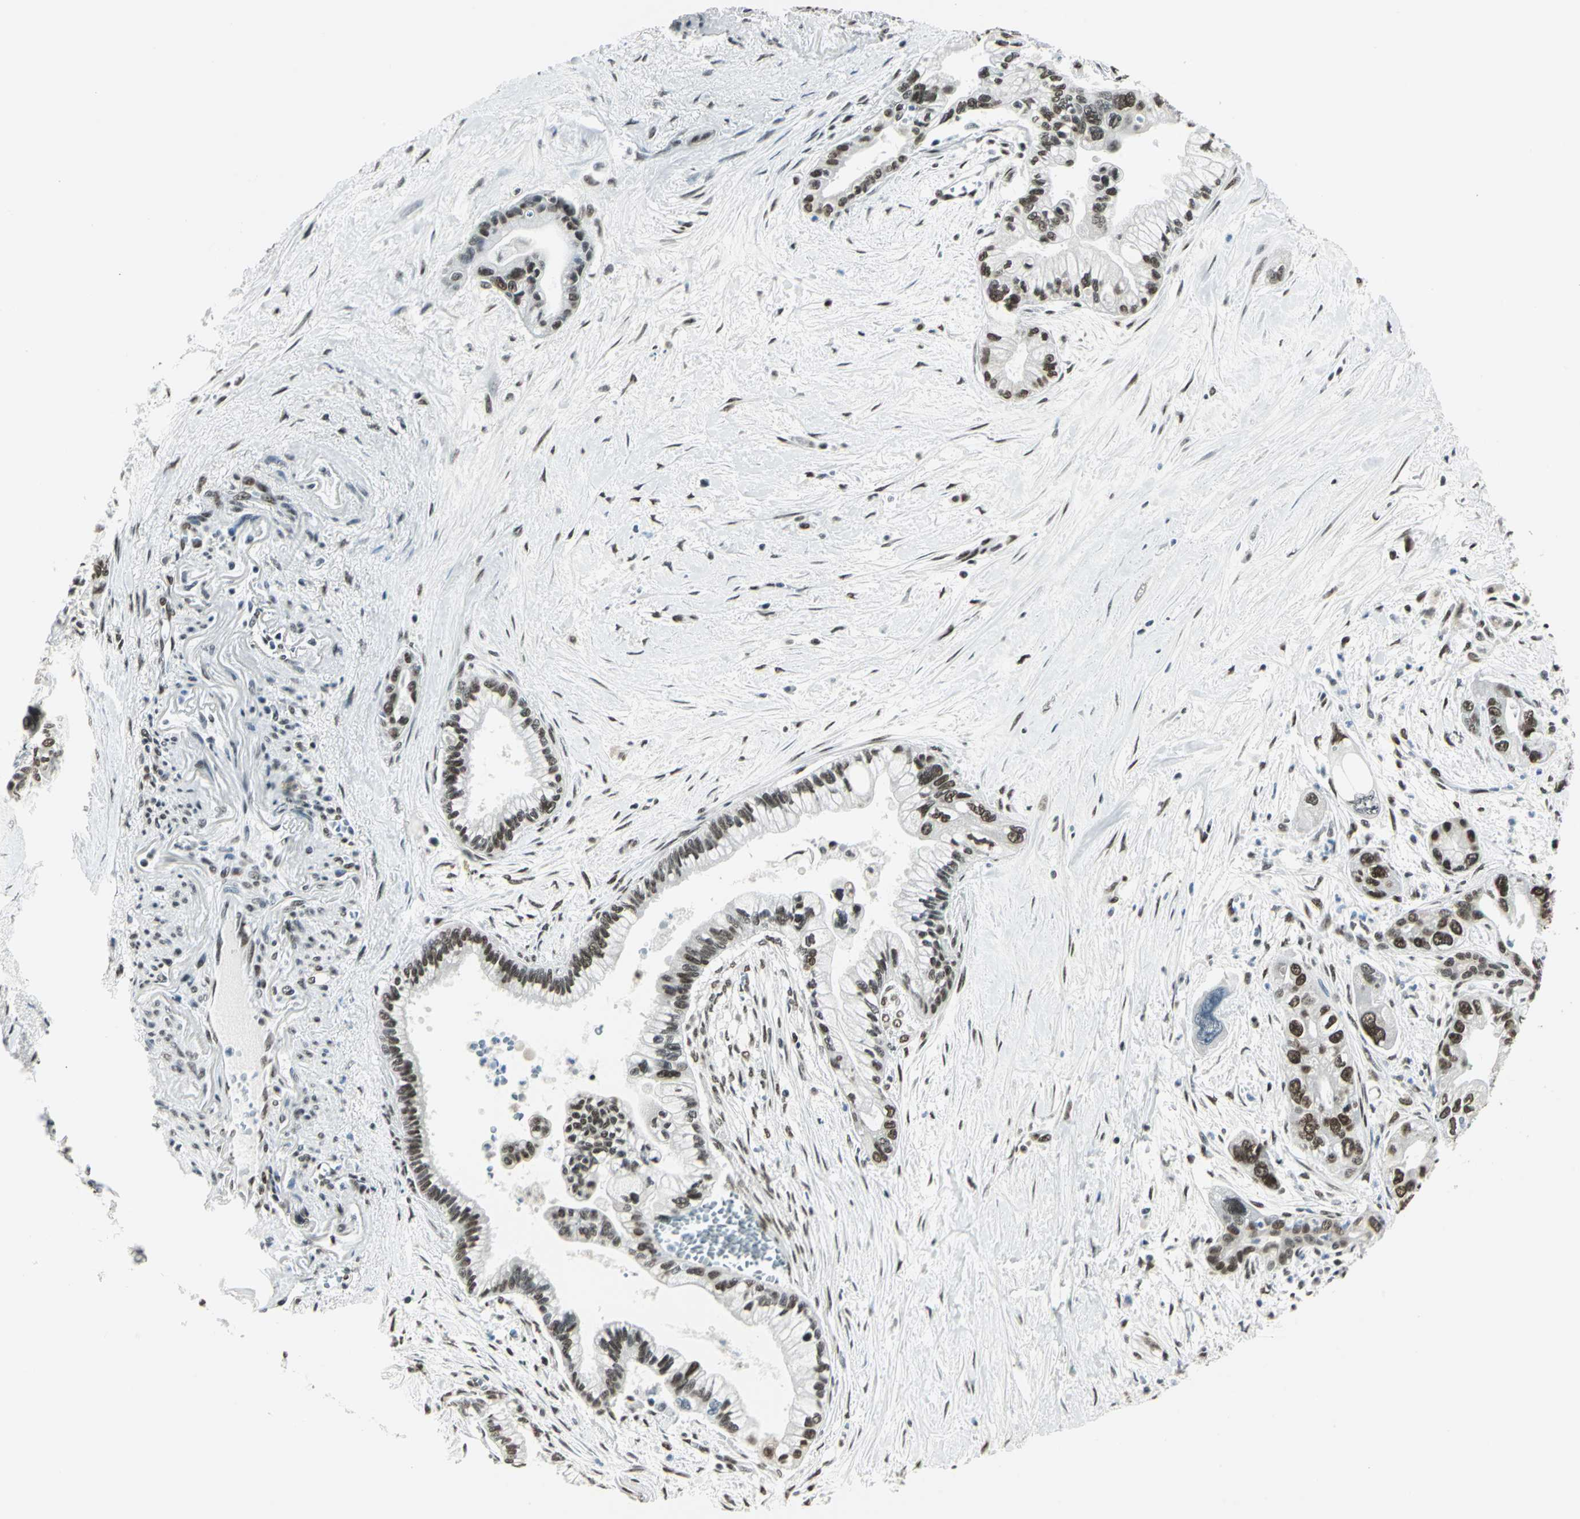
{"staining": {"intensity": "strong", "quantity": ">75%", "location": "nuclear"}, "tissue": "pancreatic cancer", "cell_type": "Tumor cells", "image_type": "cancer", "snomed": [{"axis": "morphology", "description": "Adenocarcinoma, NOS"}, {"axis": "topography", "description": "Pancreas"}], "caption": "A photomicrograph showing strong nuclear expression in approximately >75% of tumor cells in pancreatic cancer, as visualized by brown immunohistochemical staining.", "gene": "ADNP", "patient": {"sex": "male", "age": 70}}